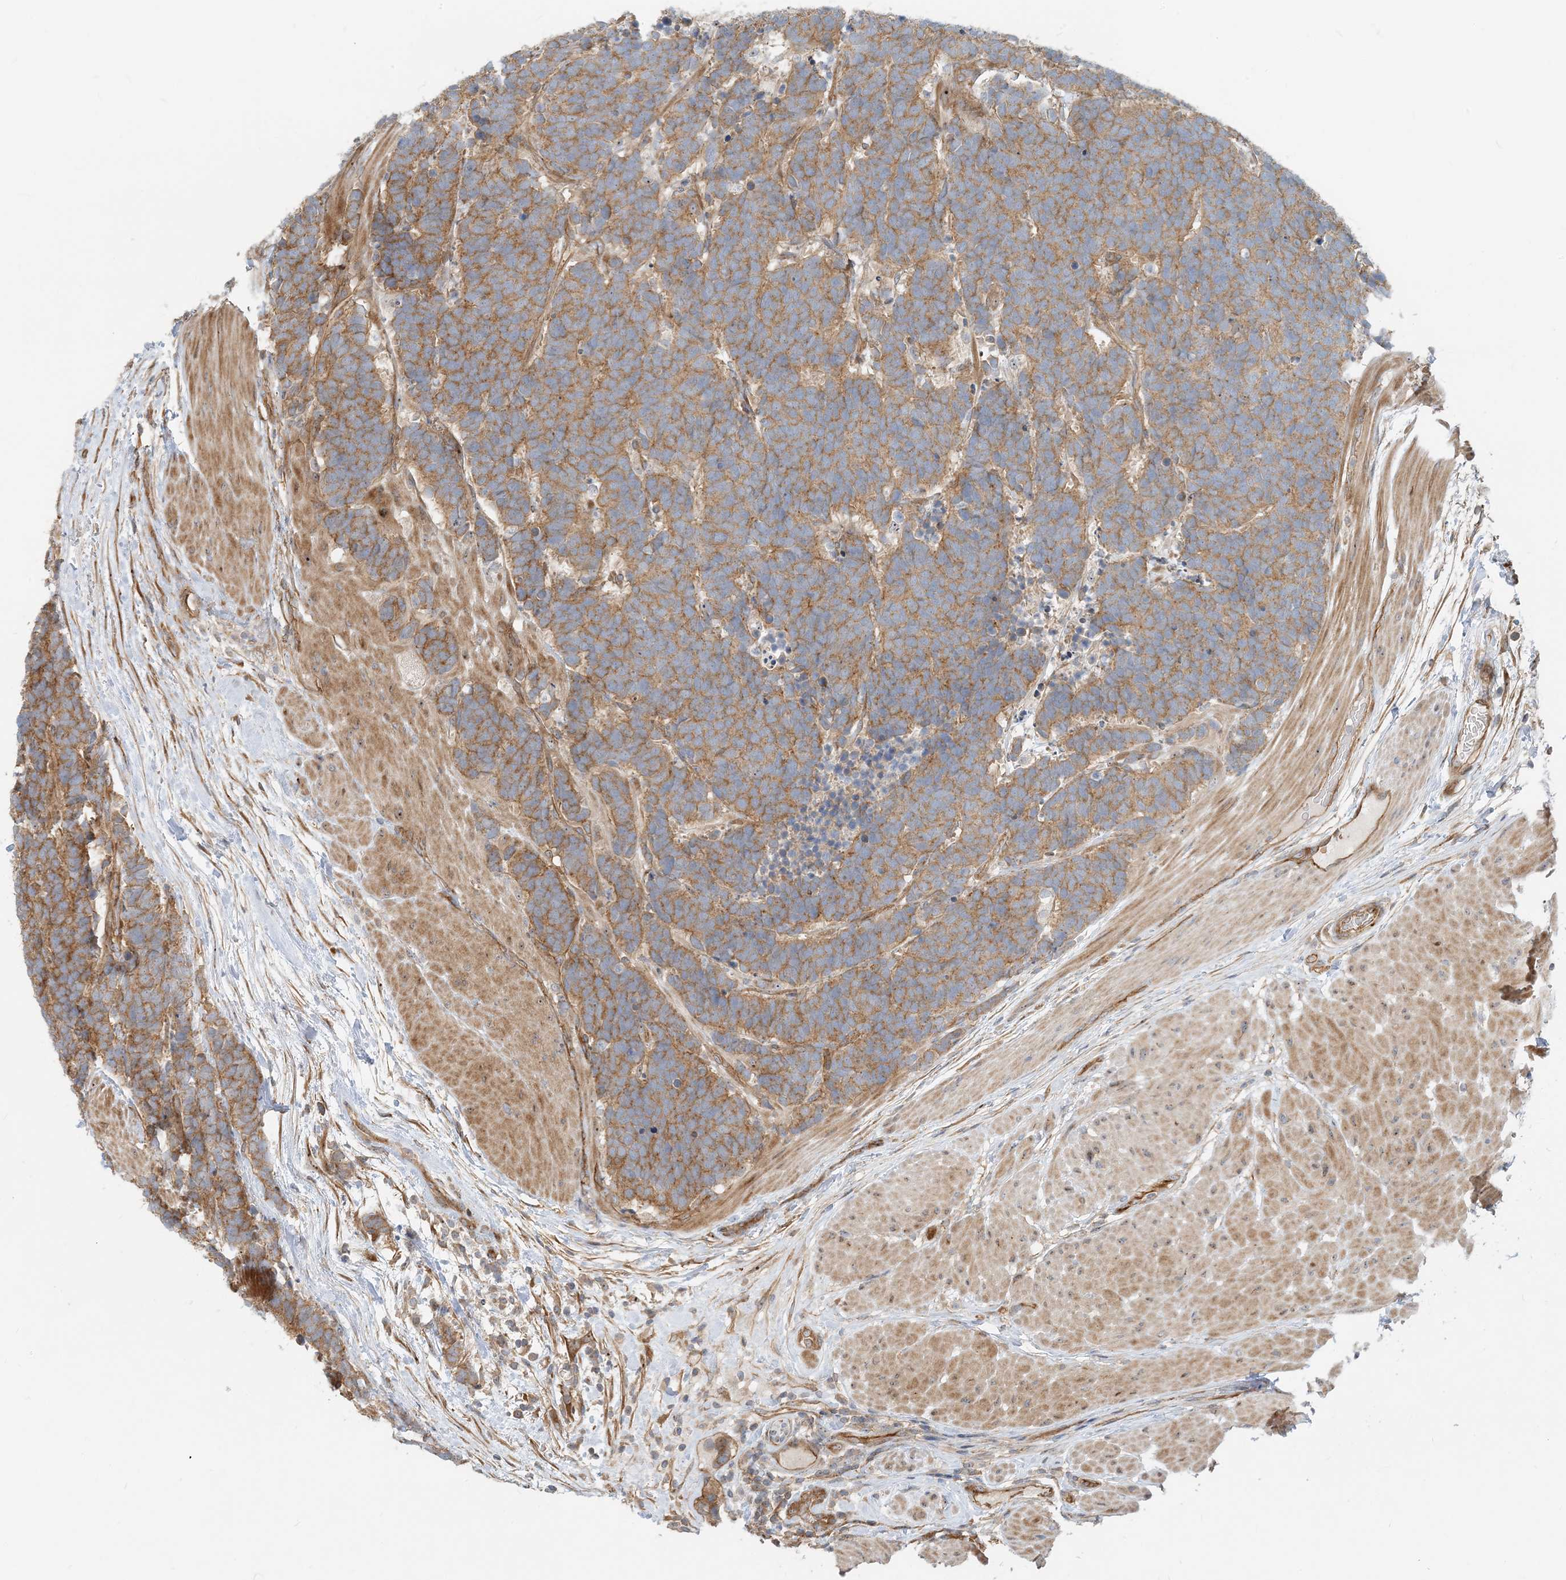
{"staining": {"intensity": "moderate", "quantity": ">75%", "location": "cytoplasmic/membranous"}, "tissue": "carcinoid", "cell_type": "Tumor cells", "image_type": "cancer", "snomed": [{"axis": "morphology", "description": "Carcinoma, NOS"}, {"axis": "morphology", "description": "Carcinoid, malignant, NOS"}, {"axis": "topography", "description": "Urinary bladder"}], "caption": "Carcinoid stained for a protein shows moderate cytoplasmic/membranous positivity in tumor cells. (Stains: DAB (3,3'-diaminobenzidine) in brown, nuclei in blue, Microscopy: brightfield microscopy at high magnification).", "gene": "MYL5", "patient": {"sex": "male", "age": 57}}